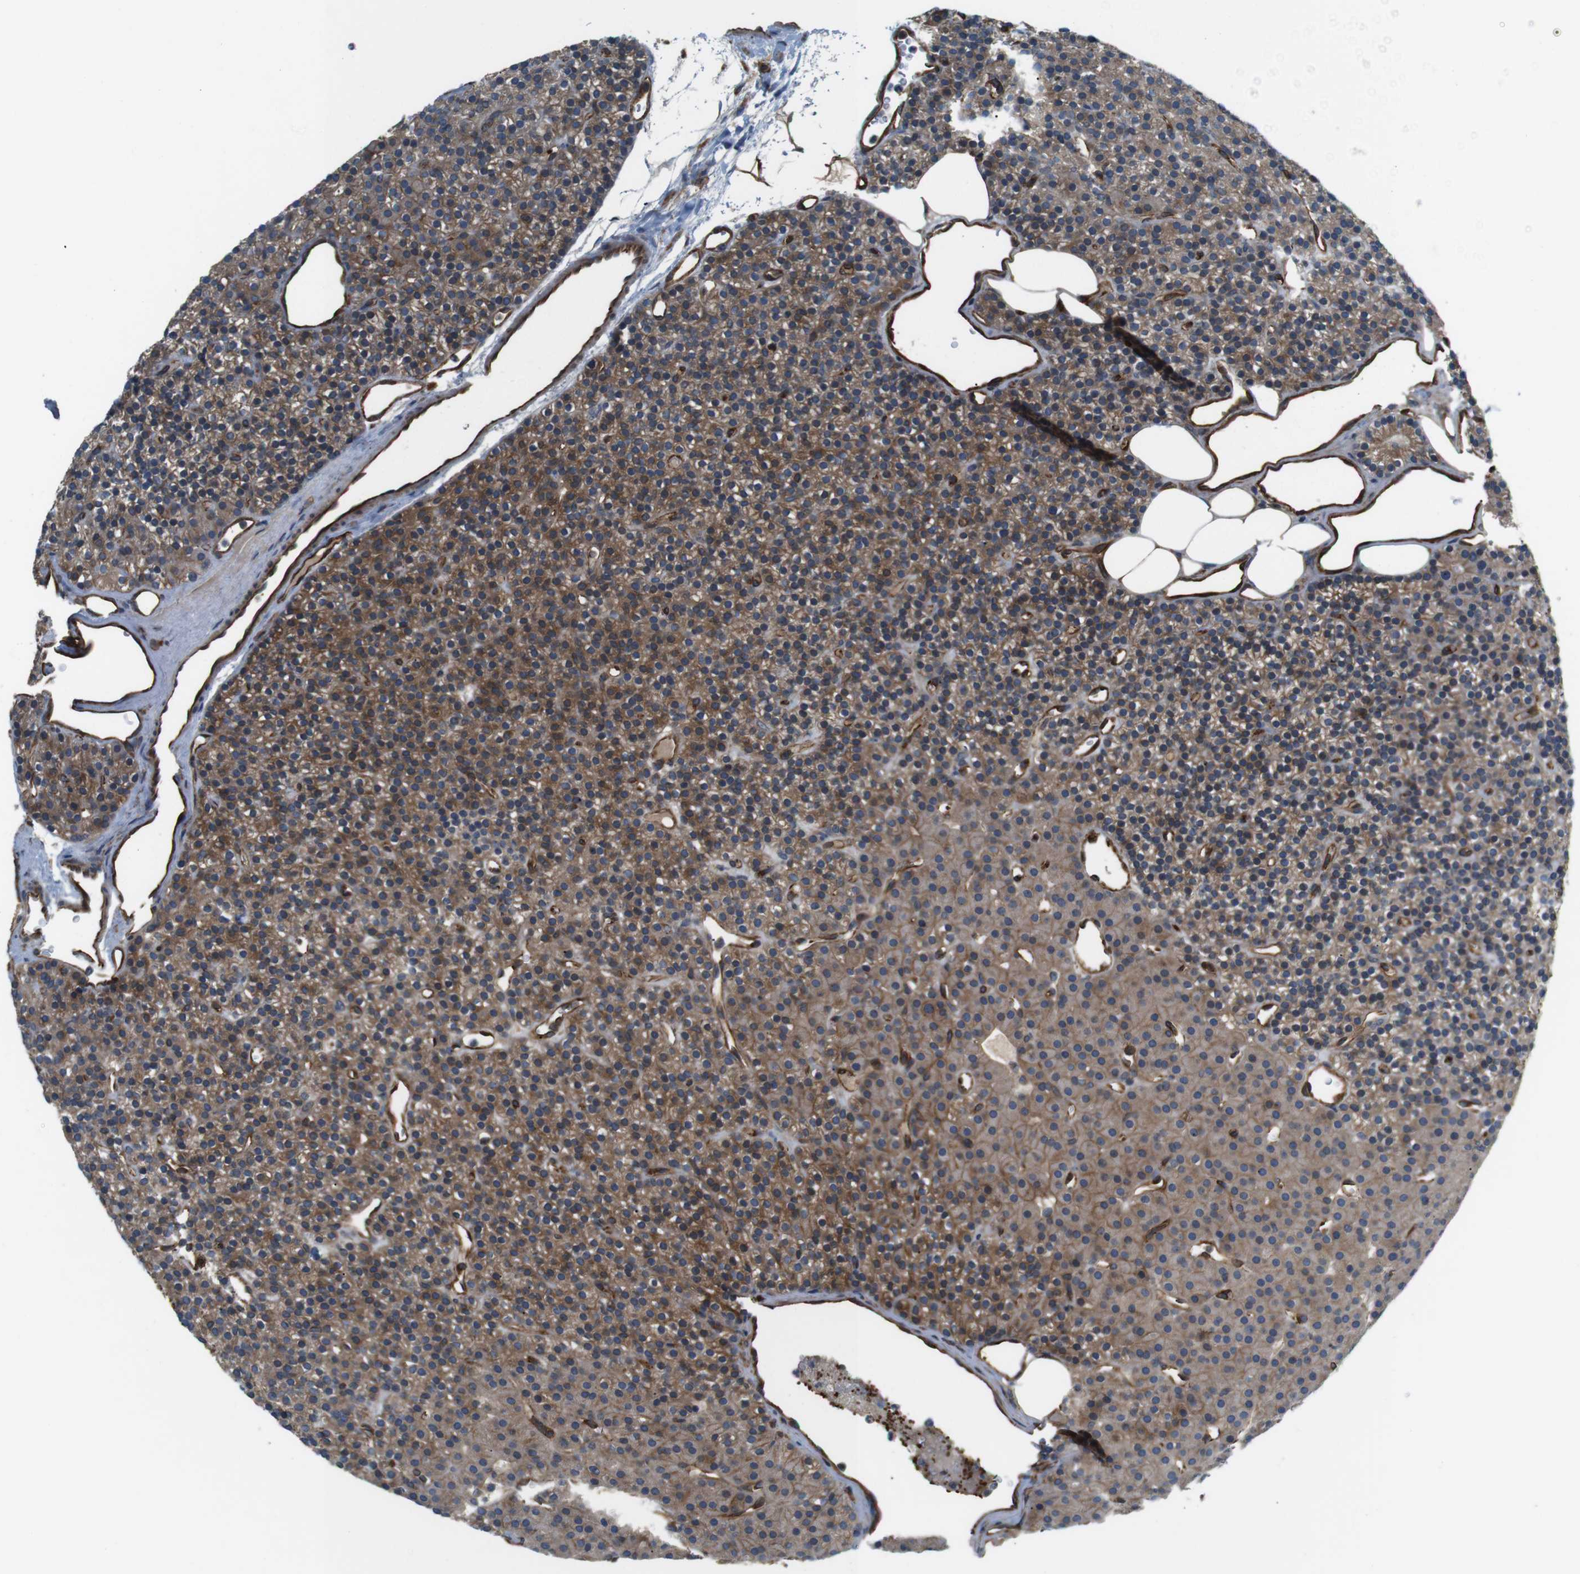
{"staining": {"intensity": "moderate", "quantity": ">75%", "location": "cytoplasmic/membranous"}, "tissue": "parathyroid gland", "cell_type": "Glandular cells", "image_type": "normal", "snomed": [{"axis": "morphology", "description": "Normal tissue, NOS"}, {"axis": "morphology", "description": "Hyperplasia, NOS"}, {"axis": "topography", "description": "Parathyroid gland"}], "caption": "Parathyroid gland was stained to show a protein in brown. There is medium levels of moderate cytoplasmic/membranous expression in about >75% of glandular cells. (Brightfield microscopy of DAB IHC at high magnification).", "gene": "BVES", "patient": {"sex": "male", "age": 44}}